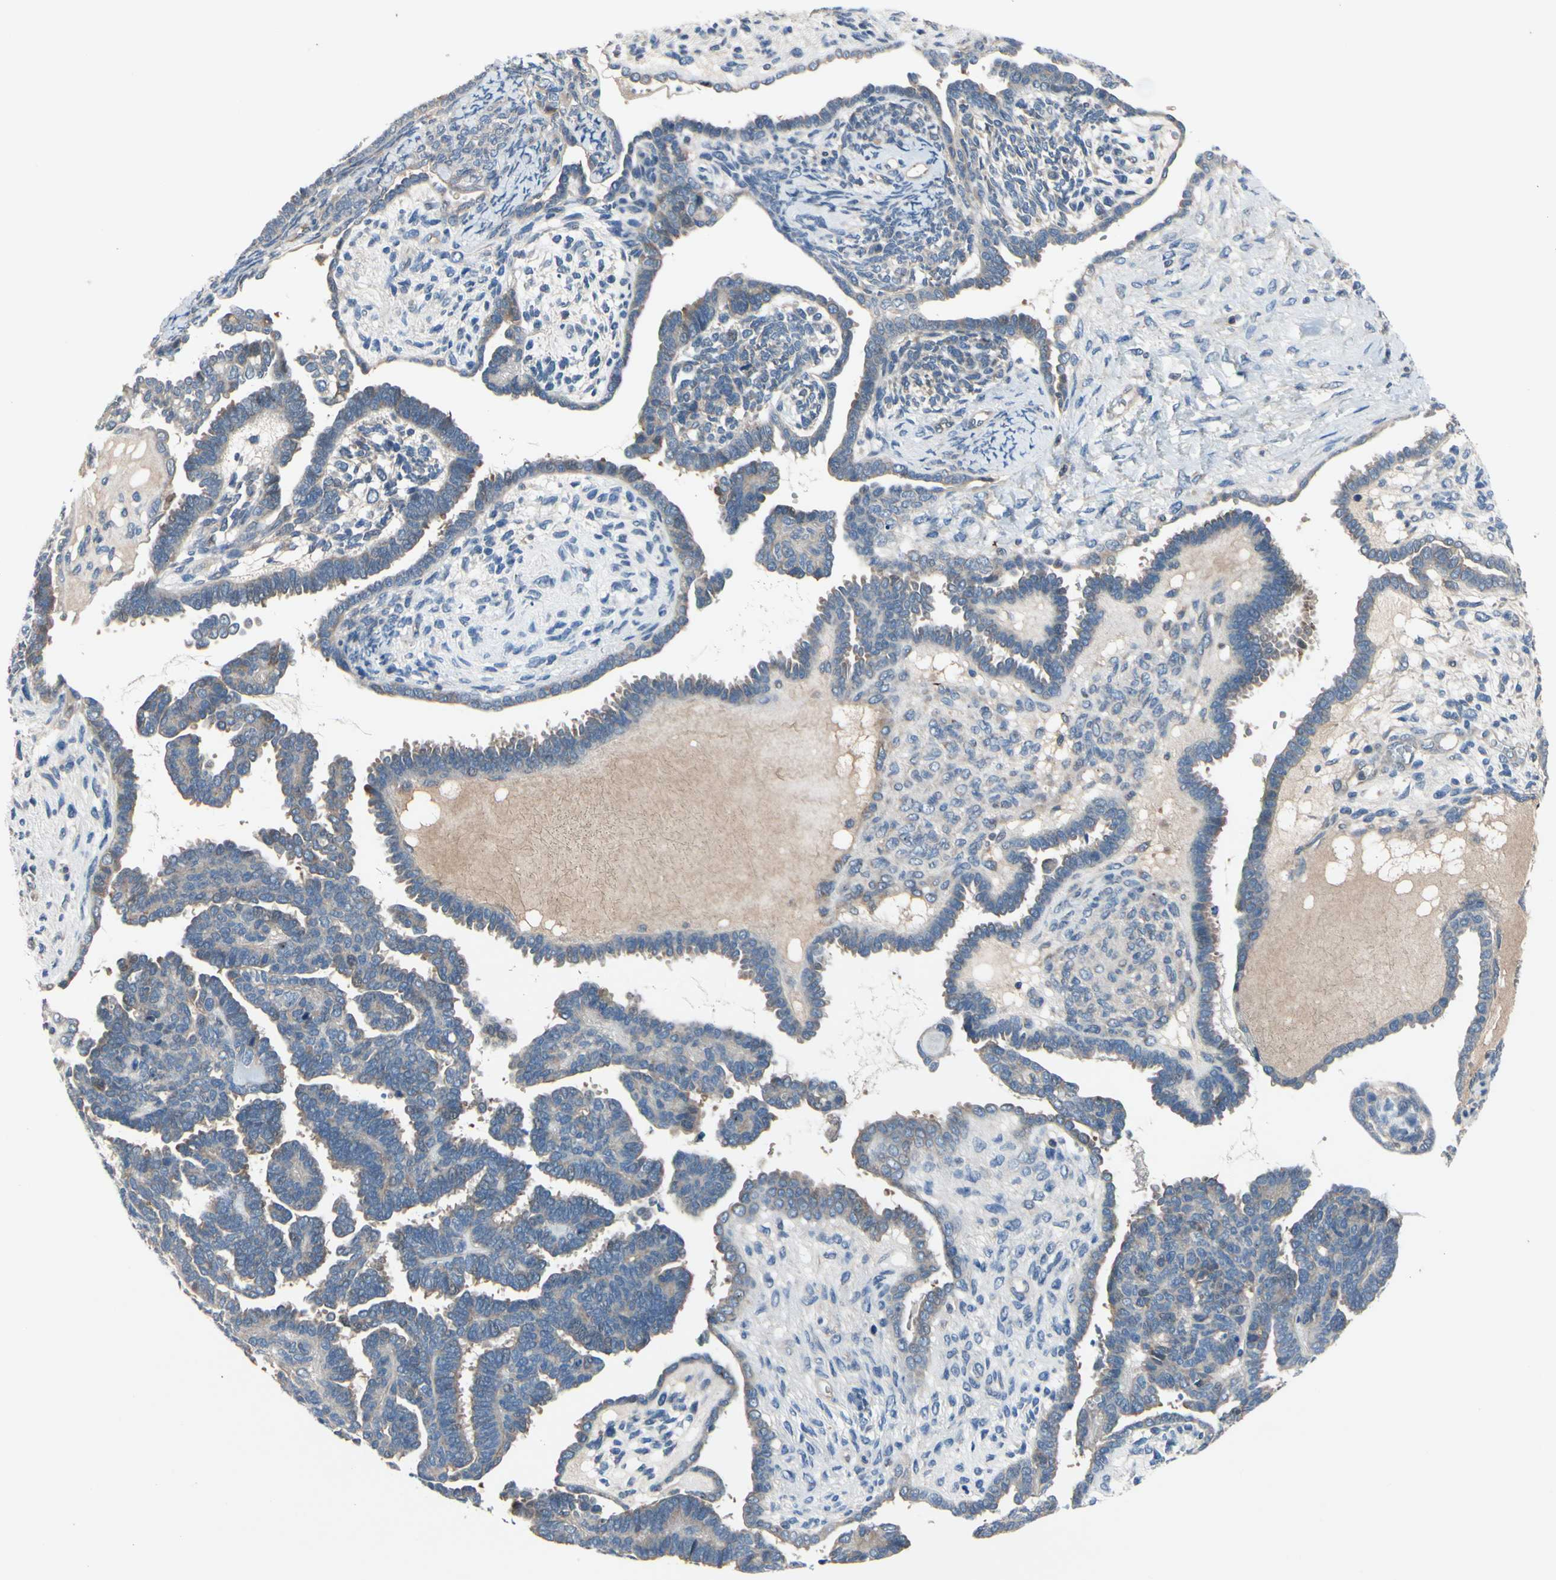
{"staining": {"intensity": "weak", "quantity": ">75%", "location": "cytoplasmic/membranous"}, "tissue": "endometrial cancer", "cell_type": "Tumor cells", "image_type": "cancer", "snomed": [{"axis": "morphology", "description": "Neoplasm, malignant, NOS"}, {"axis": "topography", "description": "Endometrium"}], "caption": "Human neoplasm (malignant) (endometrial) stained for a protein (brown) shows weak cytoplasmic/membranous positive expression in approximately >75% of tumor cells.", "gene": "ICAM5", "patient": {"sex": "female", "age": 74}}